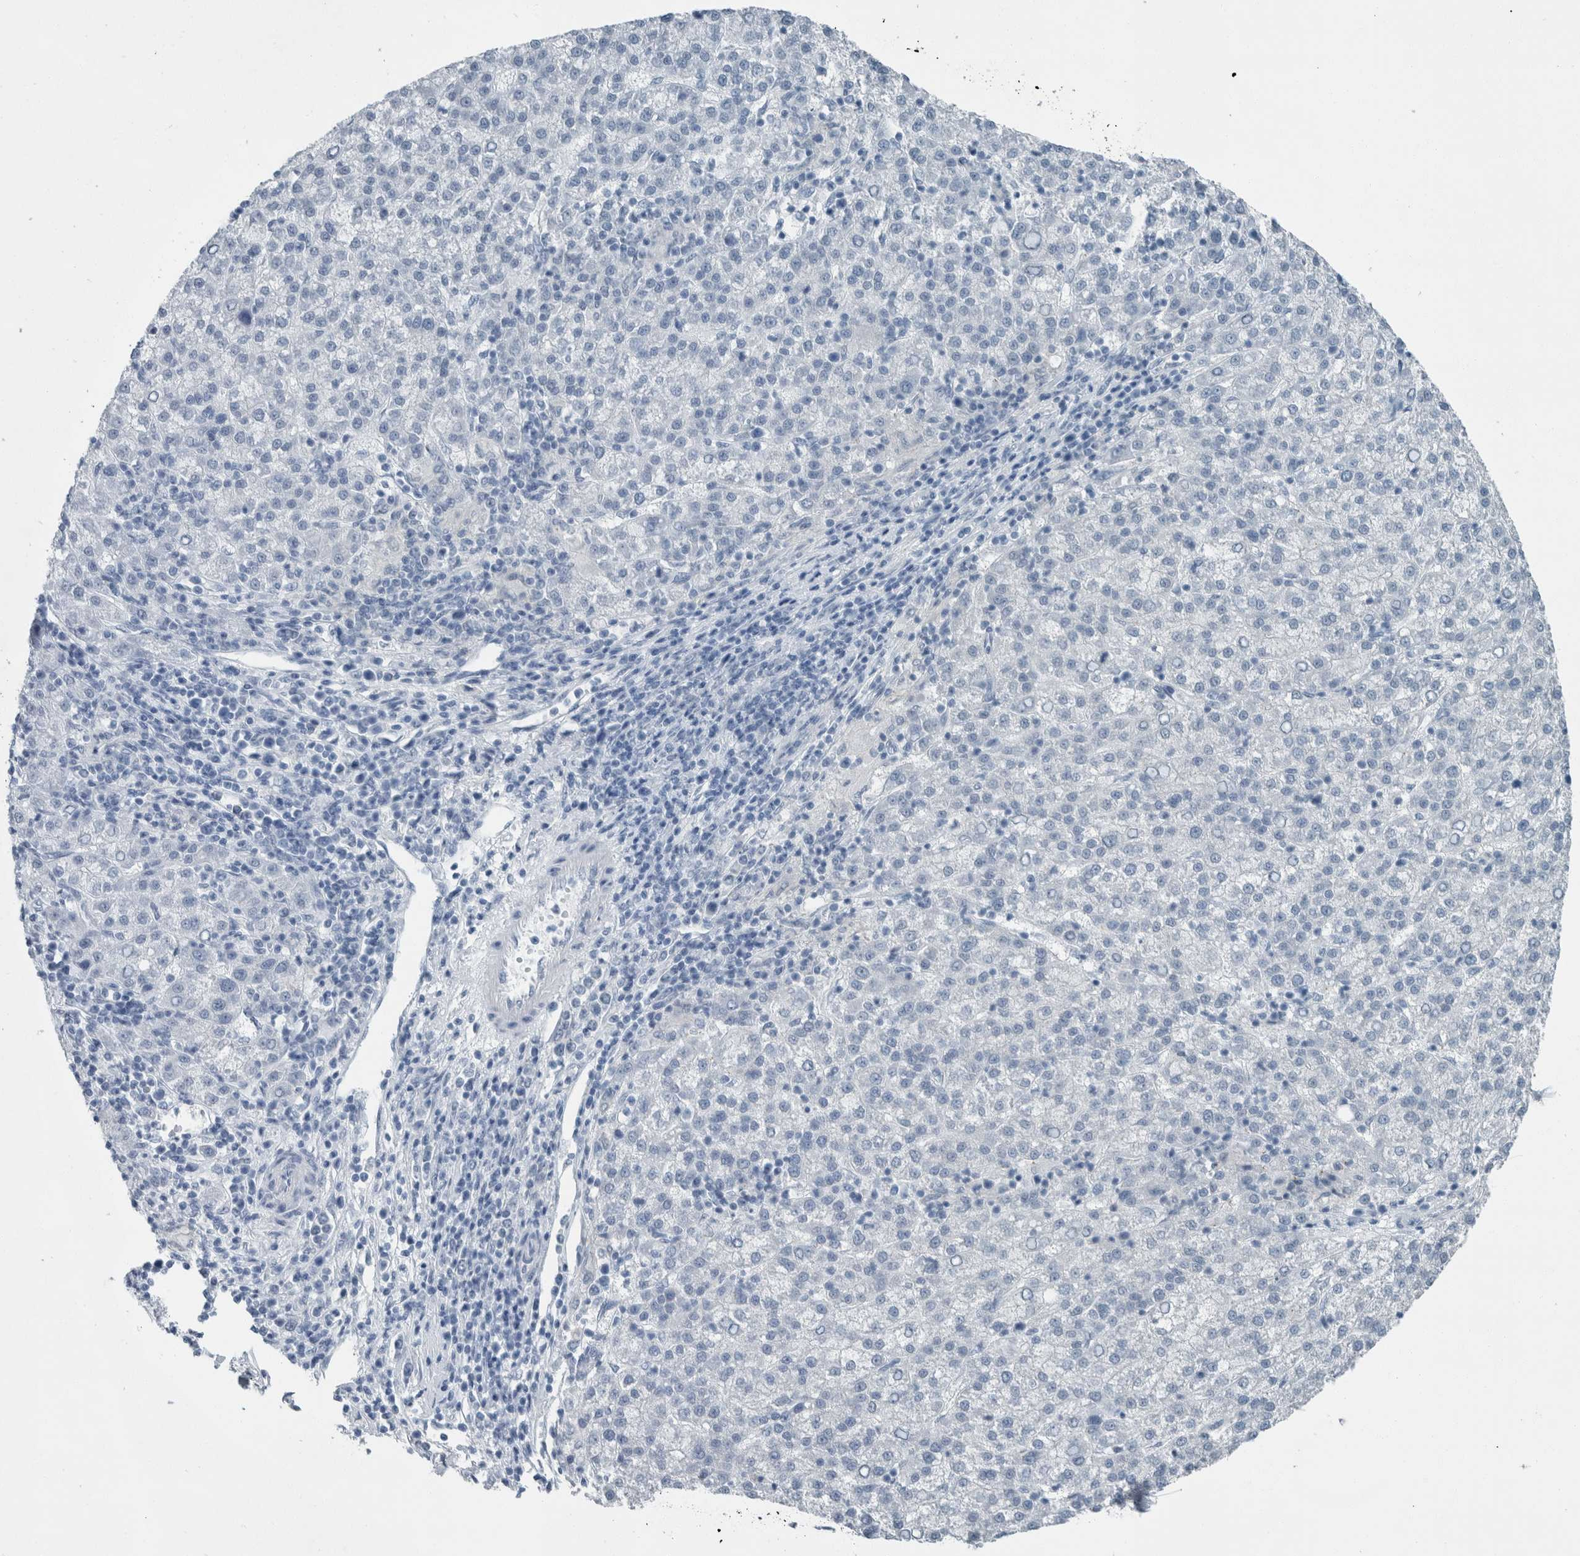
{"staining": {"intensity": "negative", "quantity": "none", "location": "none"}, "tissue": "liver cancer", "cell_type": "Tumor cells", "image_type": "cancer", "snomed": [{"axis": "morphology", "description": "Carcinoma, Hepatocellular, NOS"}, {"axis": "topography", "description": "Liver"}], "caption": "IHC micrograph of neoplastic tissue: hepatocellular carcinoma (liver) stained with DAB (3,3'-diaminobenzidine) shows no significant protein expression in tumor cells.", "gene": "MYO1E", "patient": {"sex": "female", "age": 58}}